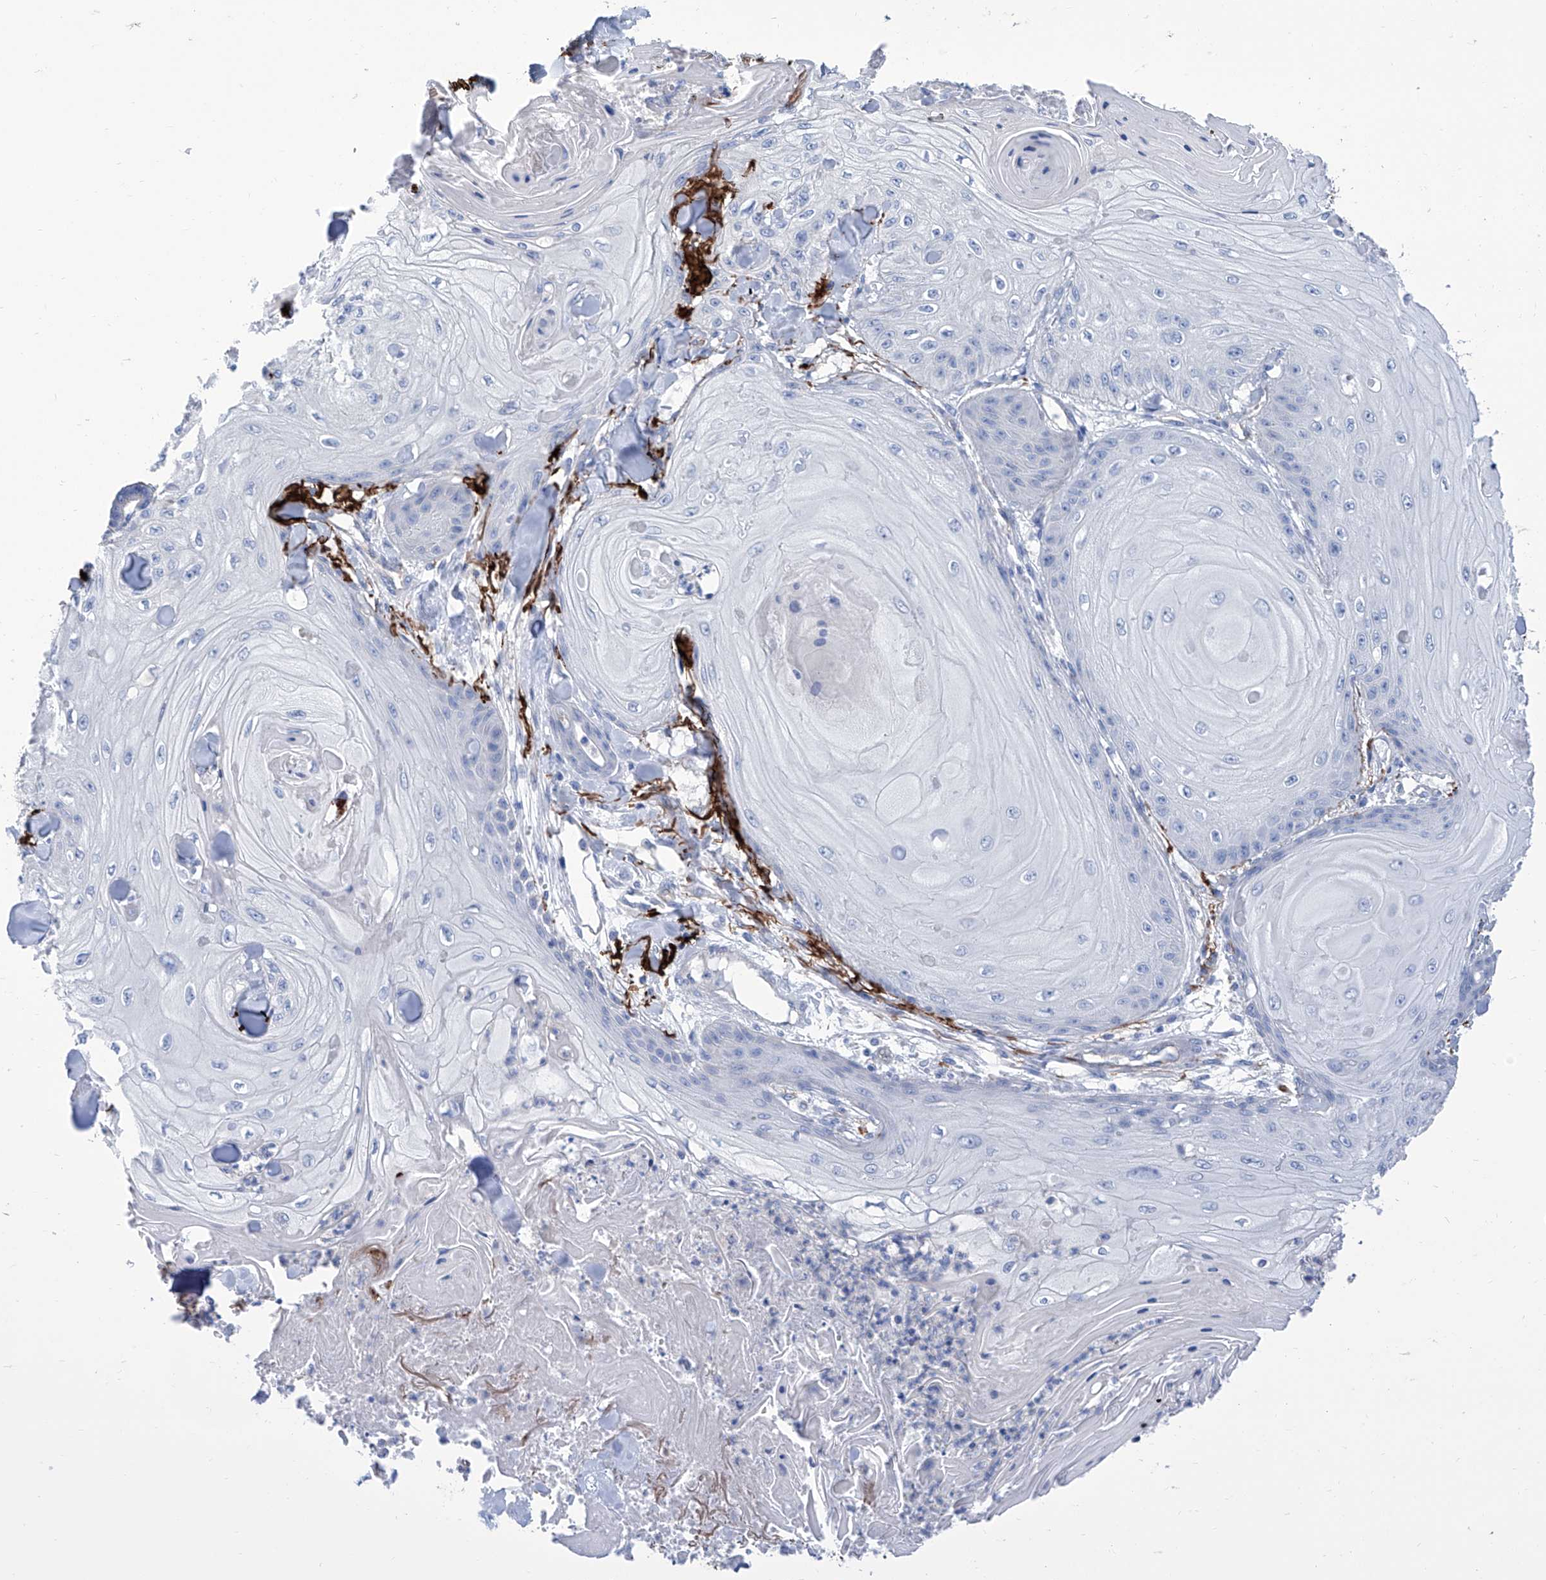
{"staining": {"intensity": "negative", "quantity": "none", "location": "none"}, "tissue": "skin cancer", "cell_type": "Tumor cells", "image_type": "cancer", "snomed": [{"axis": "morphology", "description": "Squamous cell carcinoma, NOS"}, {"axis": "topography", "description": "Skin"}], "caption": "Protein analysis of skin cancer demonstrates no significant expression in tumor cells.", "gene": "SMS", "patient": {"sex": "male", "age": 74}}